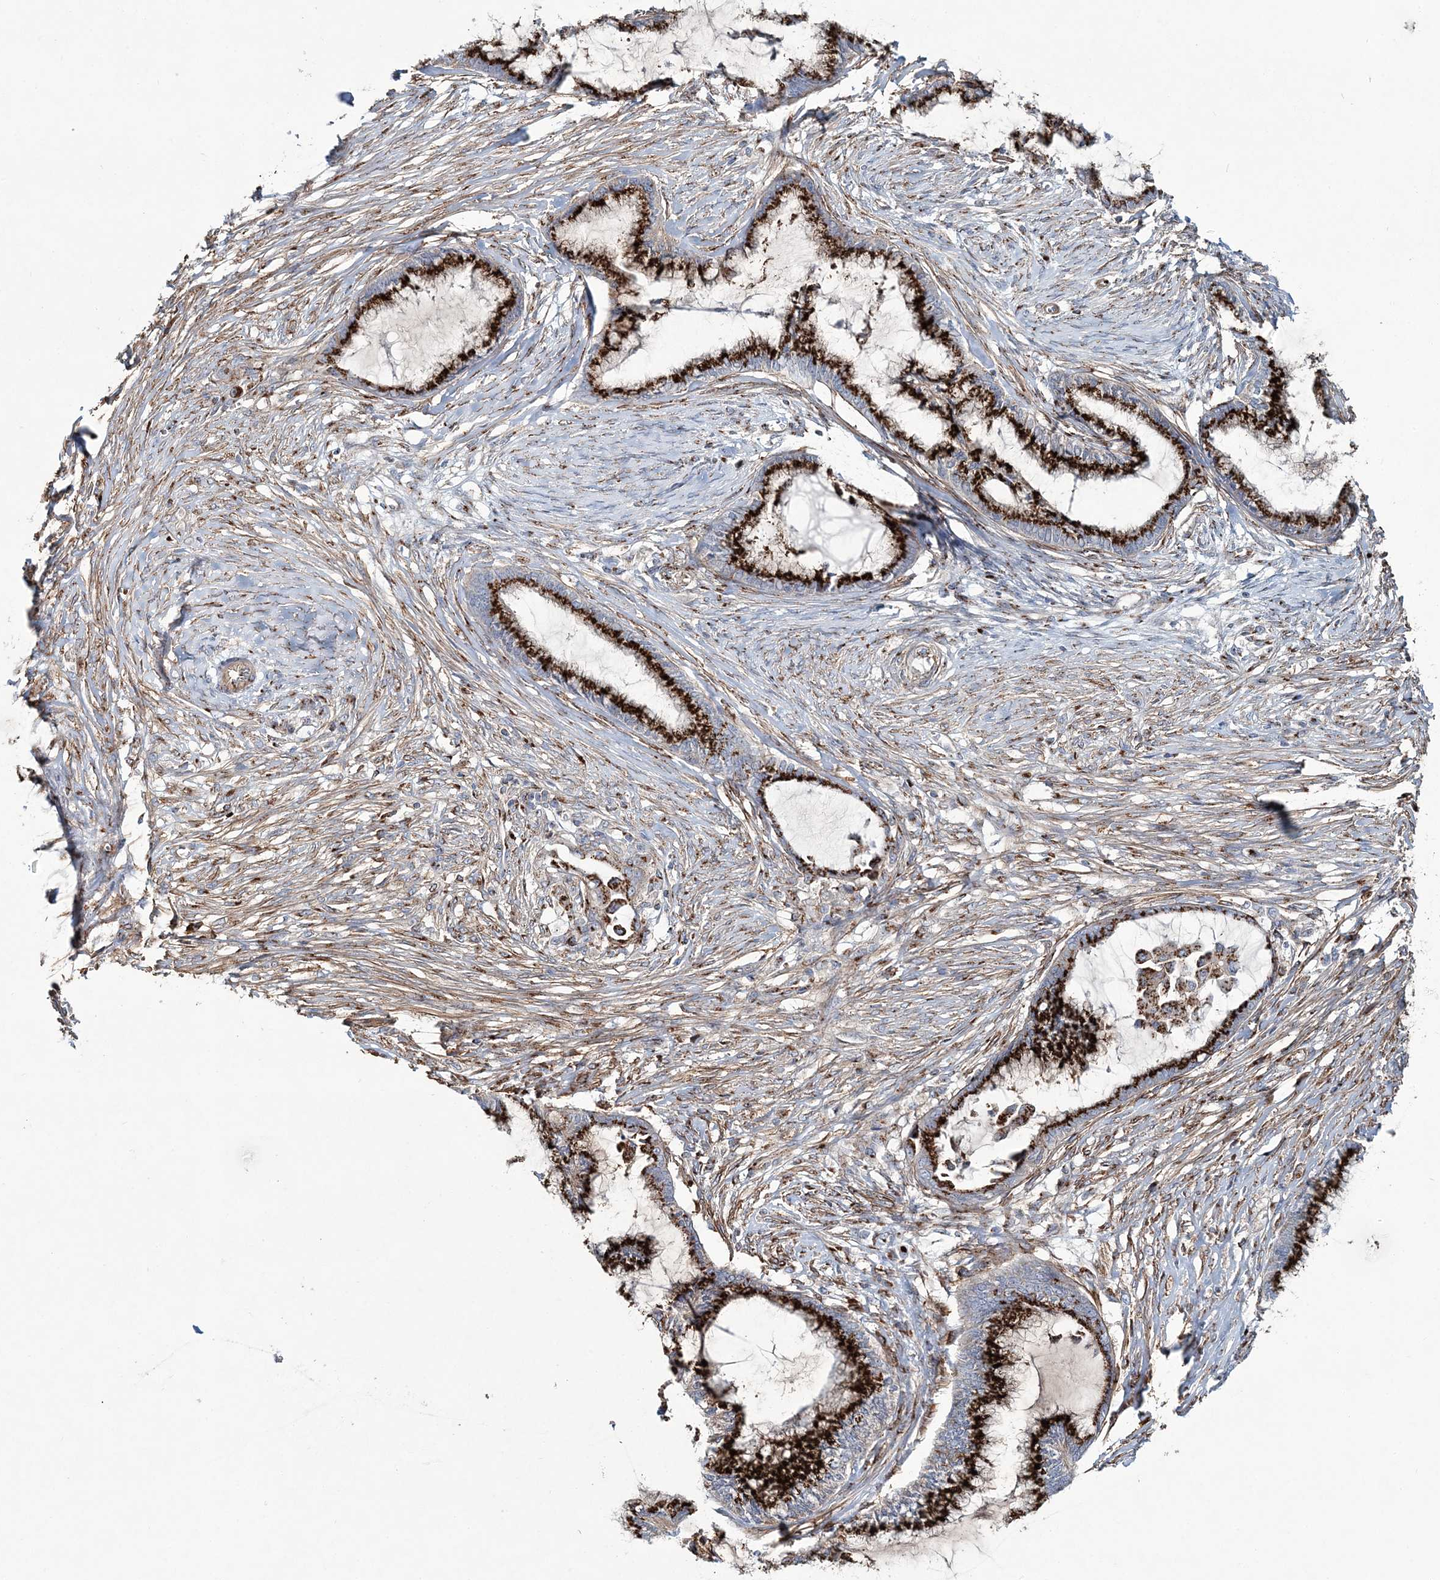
{"staining": {"intensity": "strong", "quantity": ">75%", "location": "cytoplasmic/membranous"}, "tissue": "endometrial cancer", "cell_type": "Tumor cells", "image_type": "cancer", "snomed": [{"axis": "morphology", "description": "Adenocarcinoma, NOS"}, {"axis": "topography", "description": "Endometrium"}], "caption": "A micrograph showing strong cytoplasmic/membranous expression in about >75% of tumor cells in adenocarcinoma (endometrial), as visualized by brown immunohistochemical staining.", "gene": "MAN1A2", "patient": {"sex": "female", "age": 86}}